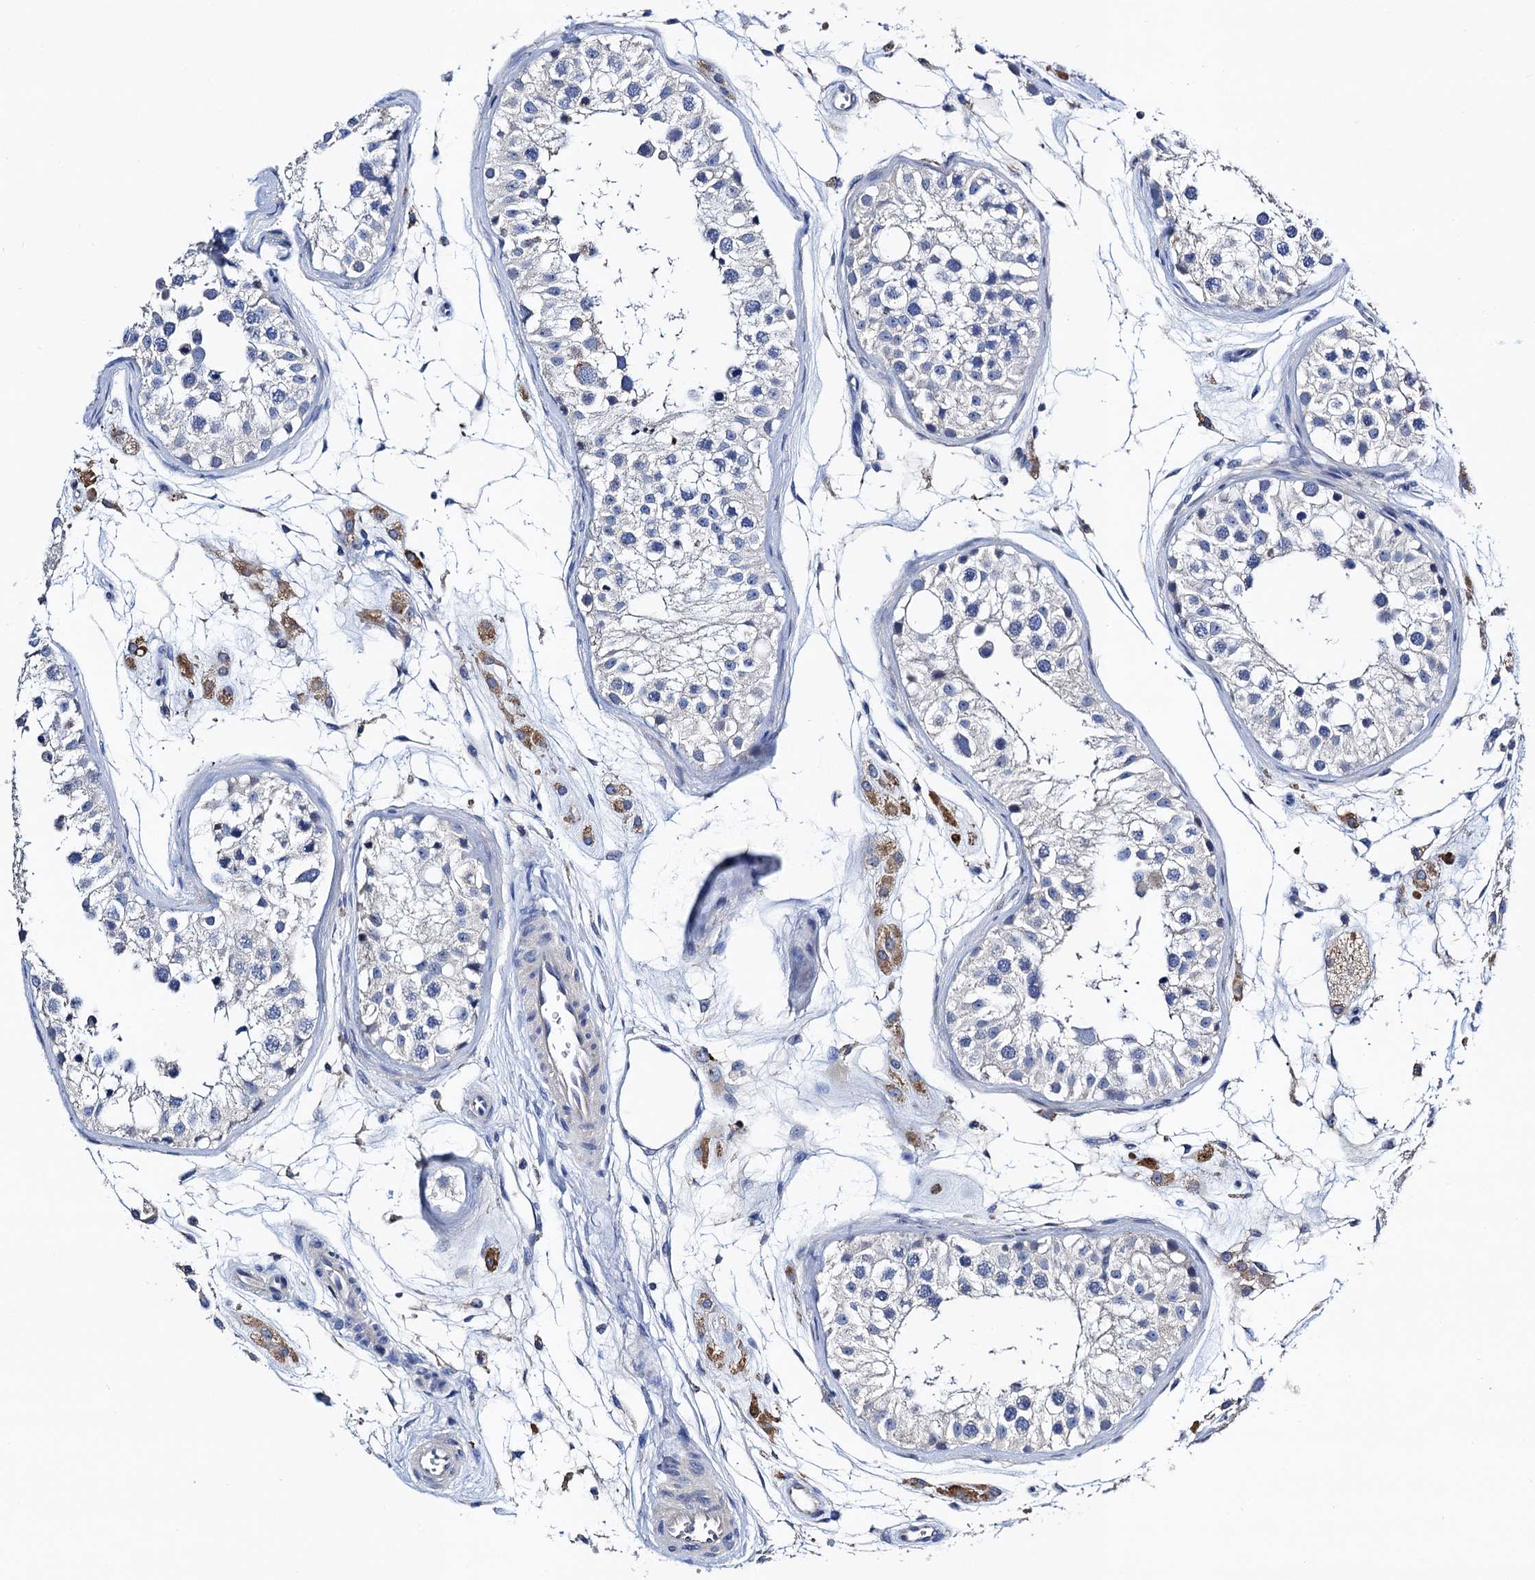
{"staining": {"intensity": "moderate", "quantity": "<25%", "location": "cytoplasmic/membranous"}, "tissue": "testis", "cell_type": "Cells in seminiferous ducts", "image_type": "normal", "snomed": [{"axis": "morphology", "description": "Normal tissue, NOS"}, {"axis": "morphology", "description": "Adenocarcinoma, metastatic, NOS"}, {"axis": "topography", "description": "Testis"}], "caption": "Immunohistochemistry staining of normal testis, which demonstrates low levels of moderate cytoplasmic/membranous staining in about <25% of cells in seminiferous ducts indicating moderate cytoplasmic/membranous protein positivity. The staining was performed using DAB (brown) for protein detection and nuclei were counterstained in hematoxylin (blue).", "gene": "FREM3", "patient": {"sex": "male", "age": 26}}